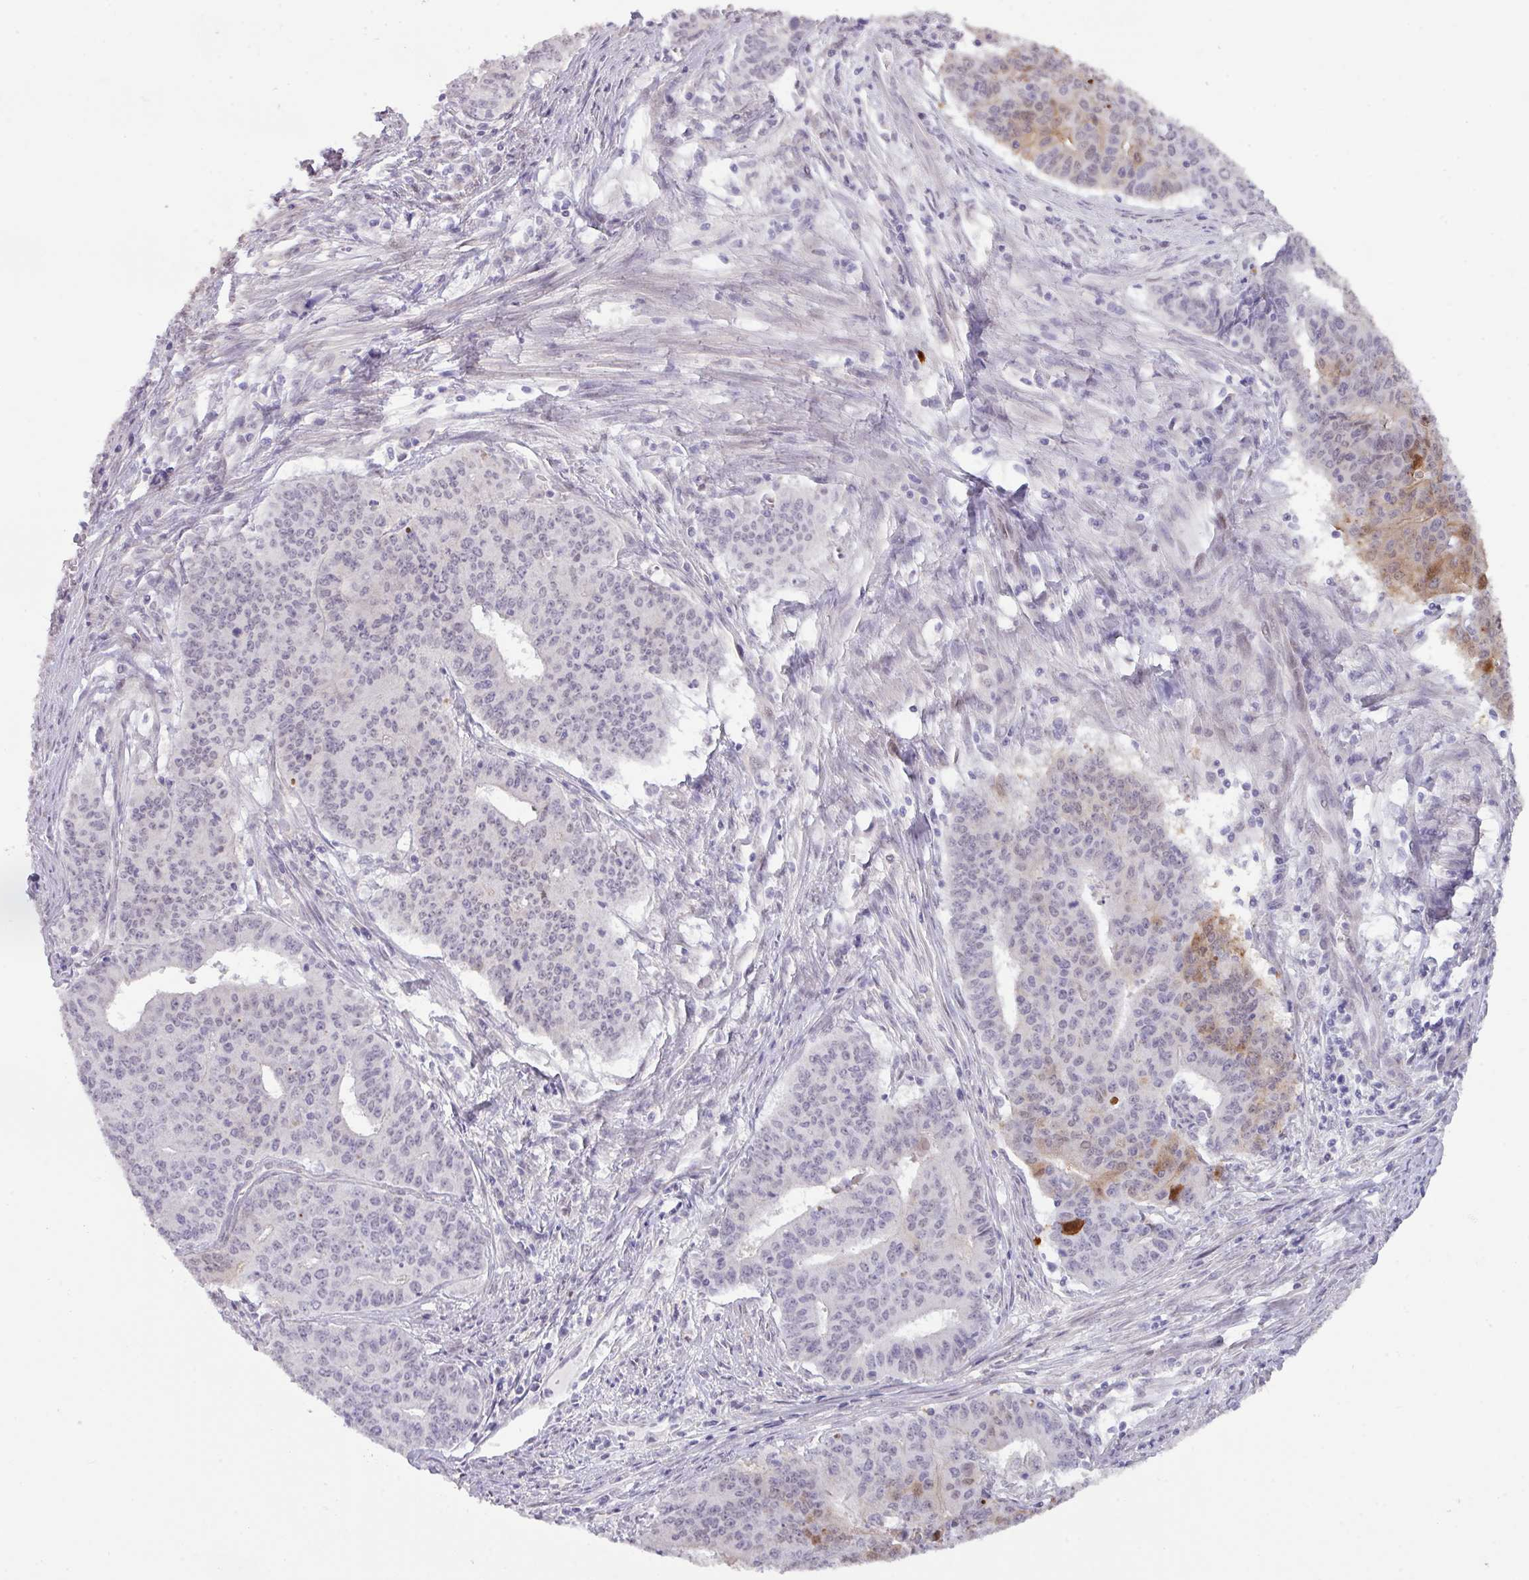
{"staining": {"intensity": "strong", "quantity": "25%-75%", "location": "cytoplasmic/membranous"}, "tissue": "endometrial cancer", "cell_type": "Tumor cells", "image_type": "cancer", "snomed": [{"axis": "morphology", "description": "Adenocarcinoma, NOS"}, {"axis": "topography", "description": "Endometrium"}], "caption": "This is a photomicrograph of immunohistochemistry (IHC) staining of adenocarcinoma (endometrial), which shows strong staining in the cytoplasmic/membranous of tumor cells.", "gene": "ANKRD13B", "patient": {"sex": "female", "age": 59}}